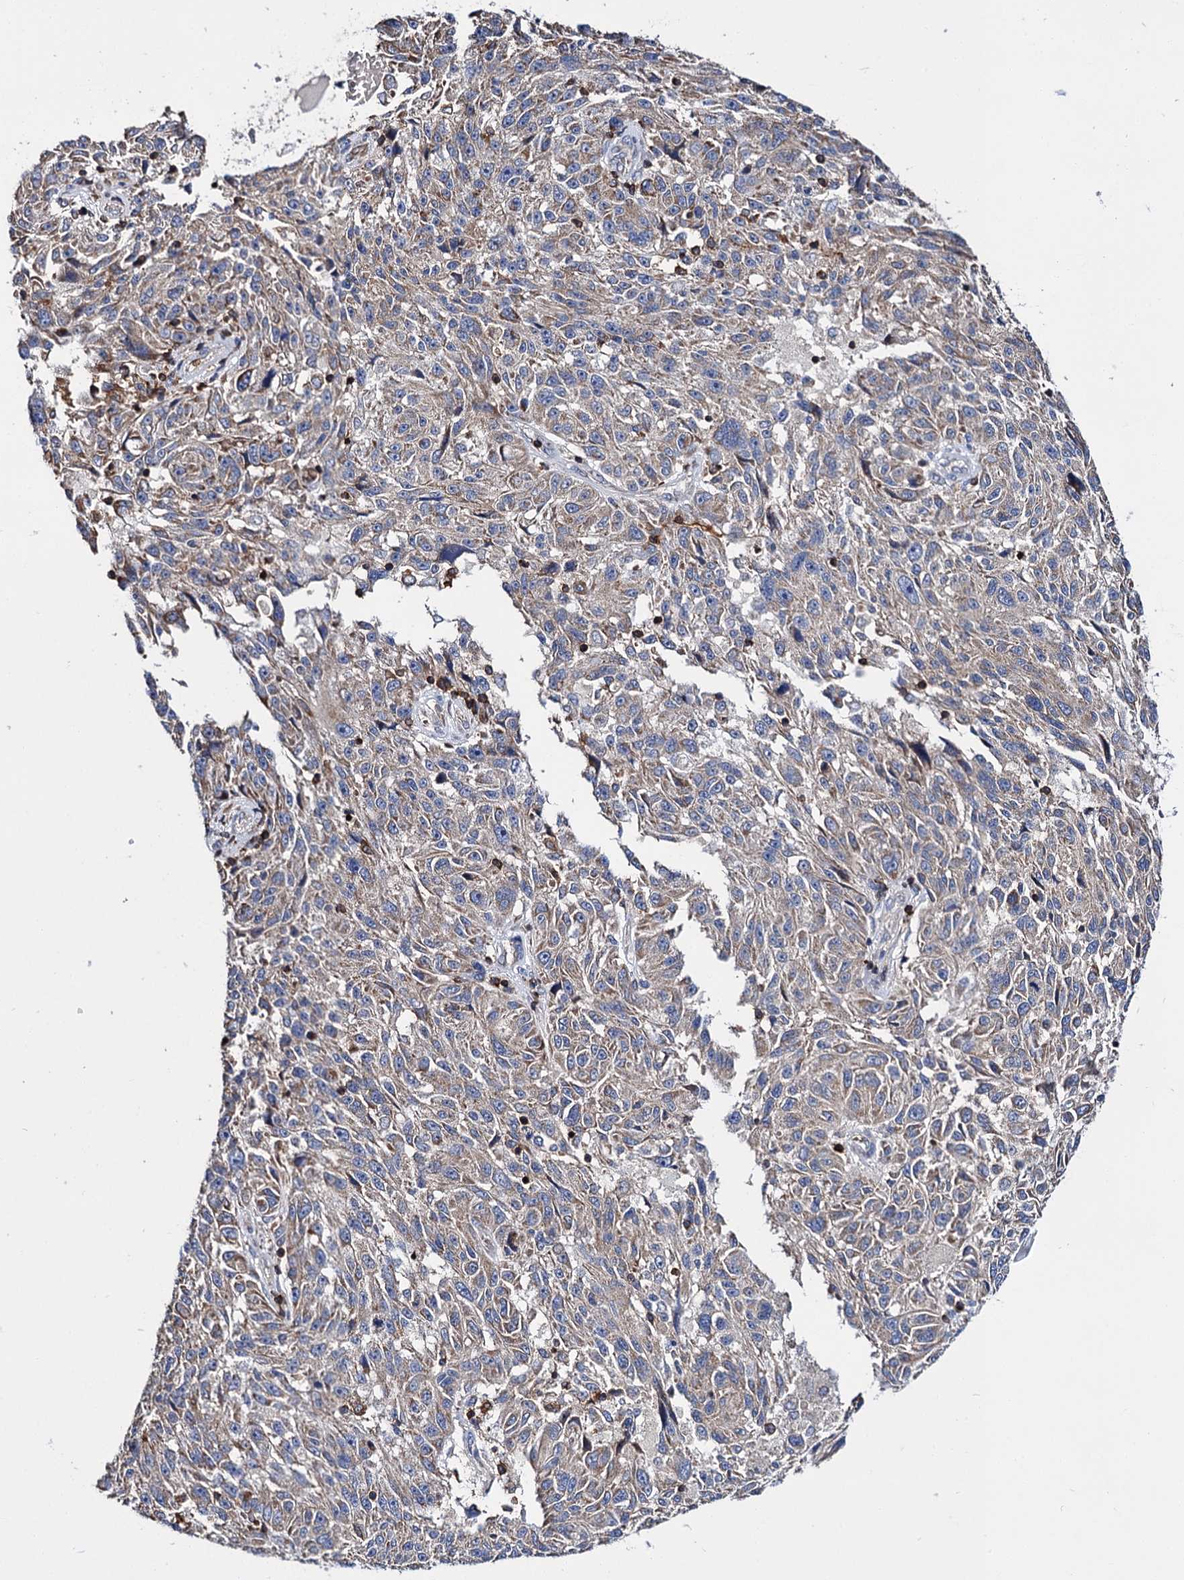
{"staining": {"intensity": "moderate", "quantity": ">75%", "location": "cytoplasmic/membranous"}, "tissue": "melanoma", "cell_type": "Tumor cells", "image_type": "cancer", "snomed": [{"axis": "morphology", "description": "Malignant melanoma, NOS"}, {"axis": "topography", "description": "Skin"}], "caption": "Approximately >75% of tumor cells in human melanoma display moderate cytoplasmic/membranous protein staining as visualized by brown immunohistochemical staining.", "gene": "UBASH3B", "patient": {"sex": "male", "age": 53}}